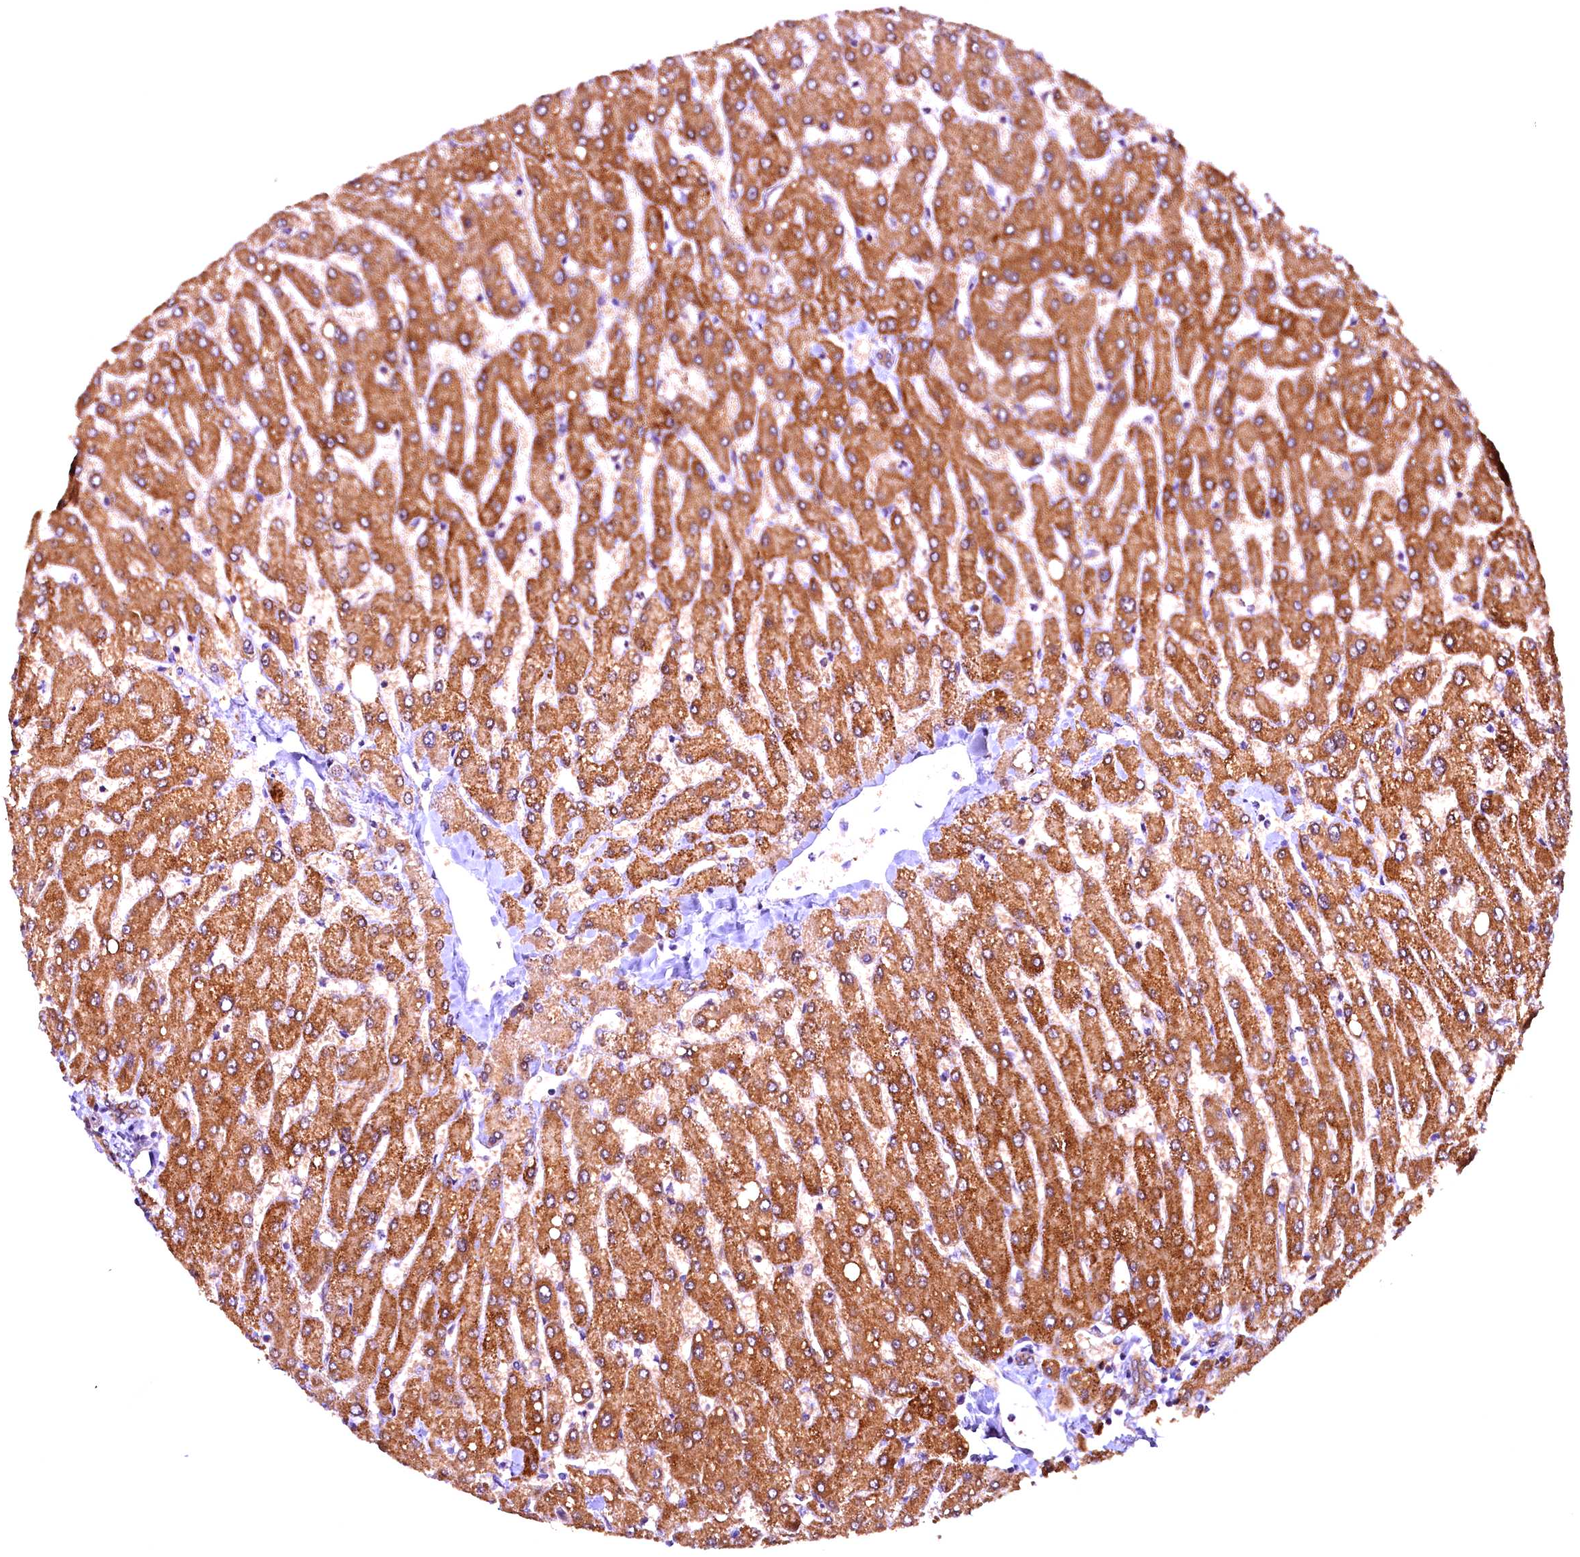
{"staining": {"intensity": "weak", "quantity": ">75%", "location": "cytoplasmic/membranous"}, "tissue": "liver", "cell_type": "Cholangiocytes", "image_type": "normal", "snomed": [{"axis": "morphology", "description": "Normal tissue, NOS"}, {"axis": "topography", "description": "Liver"}], "caption": "Approximately >75% of cholangiocytes in normal human liver show weak cytoplasmic/membranous protein positivity as visualized by brown immunohistochemical staining.", "gene": "RPUSD2", "patient": {"sex": "male", "age": 55}}